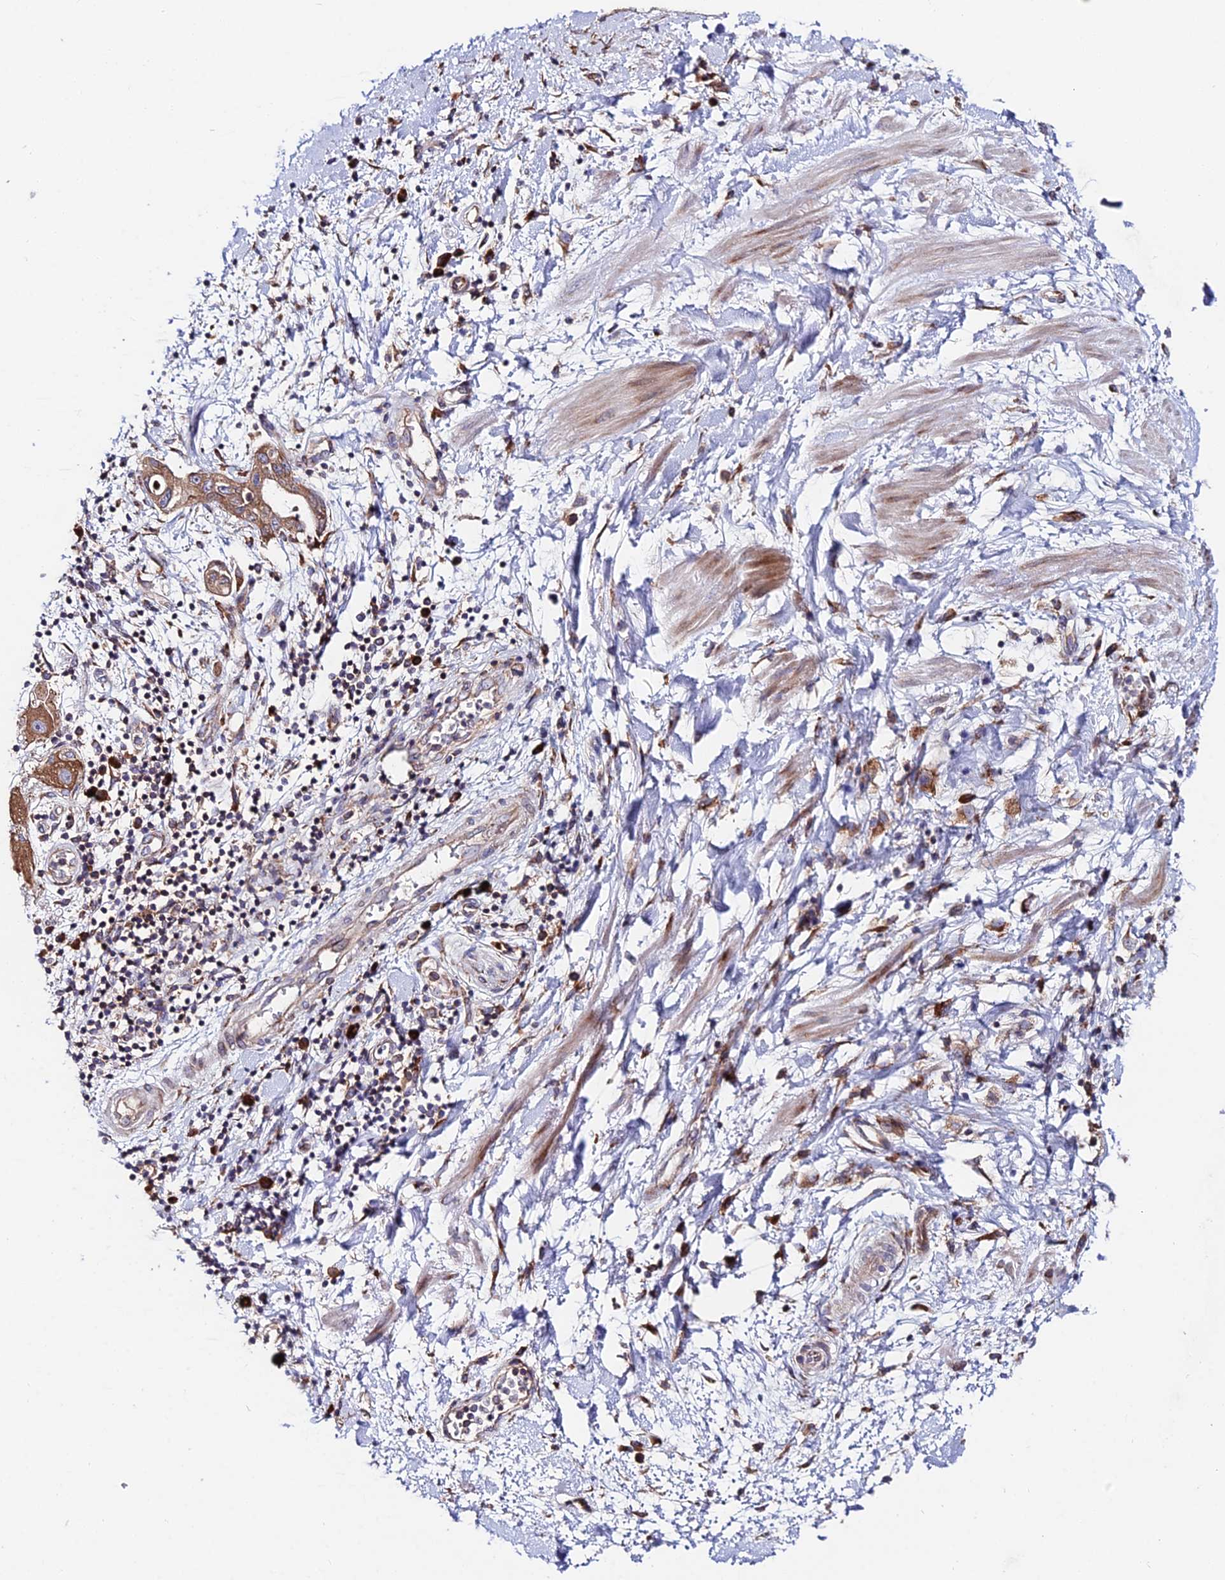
{"staining": {"intensity": "moderate", "quantity": "25%-75%", "location": "cytoplasmic/membranous"}, "tissue": "pancreatic cancer", "cell_type": "Tumor cells", "image_type": "cancer", "snomed": [{"axis": "morphology", "description": "Adenocarcinoma, NOS"}, {"axis": "topography", "description": "Pancreas"}], "caption": "About 25%-75% of tumor cells in pancreatic cancer (adenocarcinoma) demonstrate moderate cytoplasmic/membranous protein expression as visualized by brown immunohistochemical staining.", "gene": "EIF3K", "patient": {"sex": "female", "age": 73}}